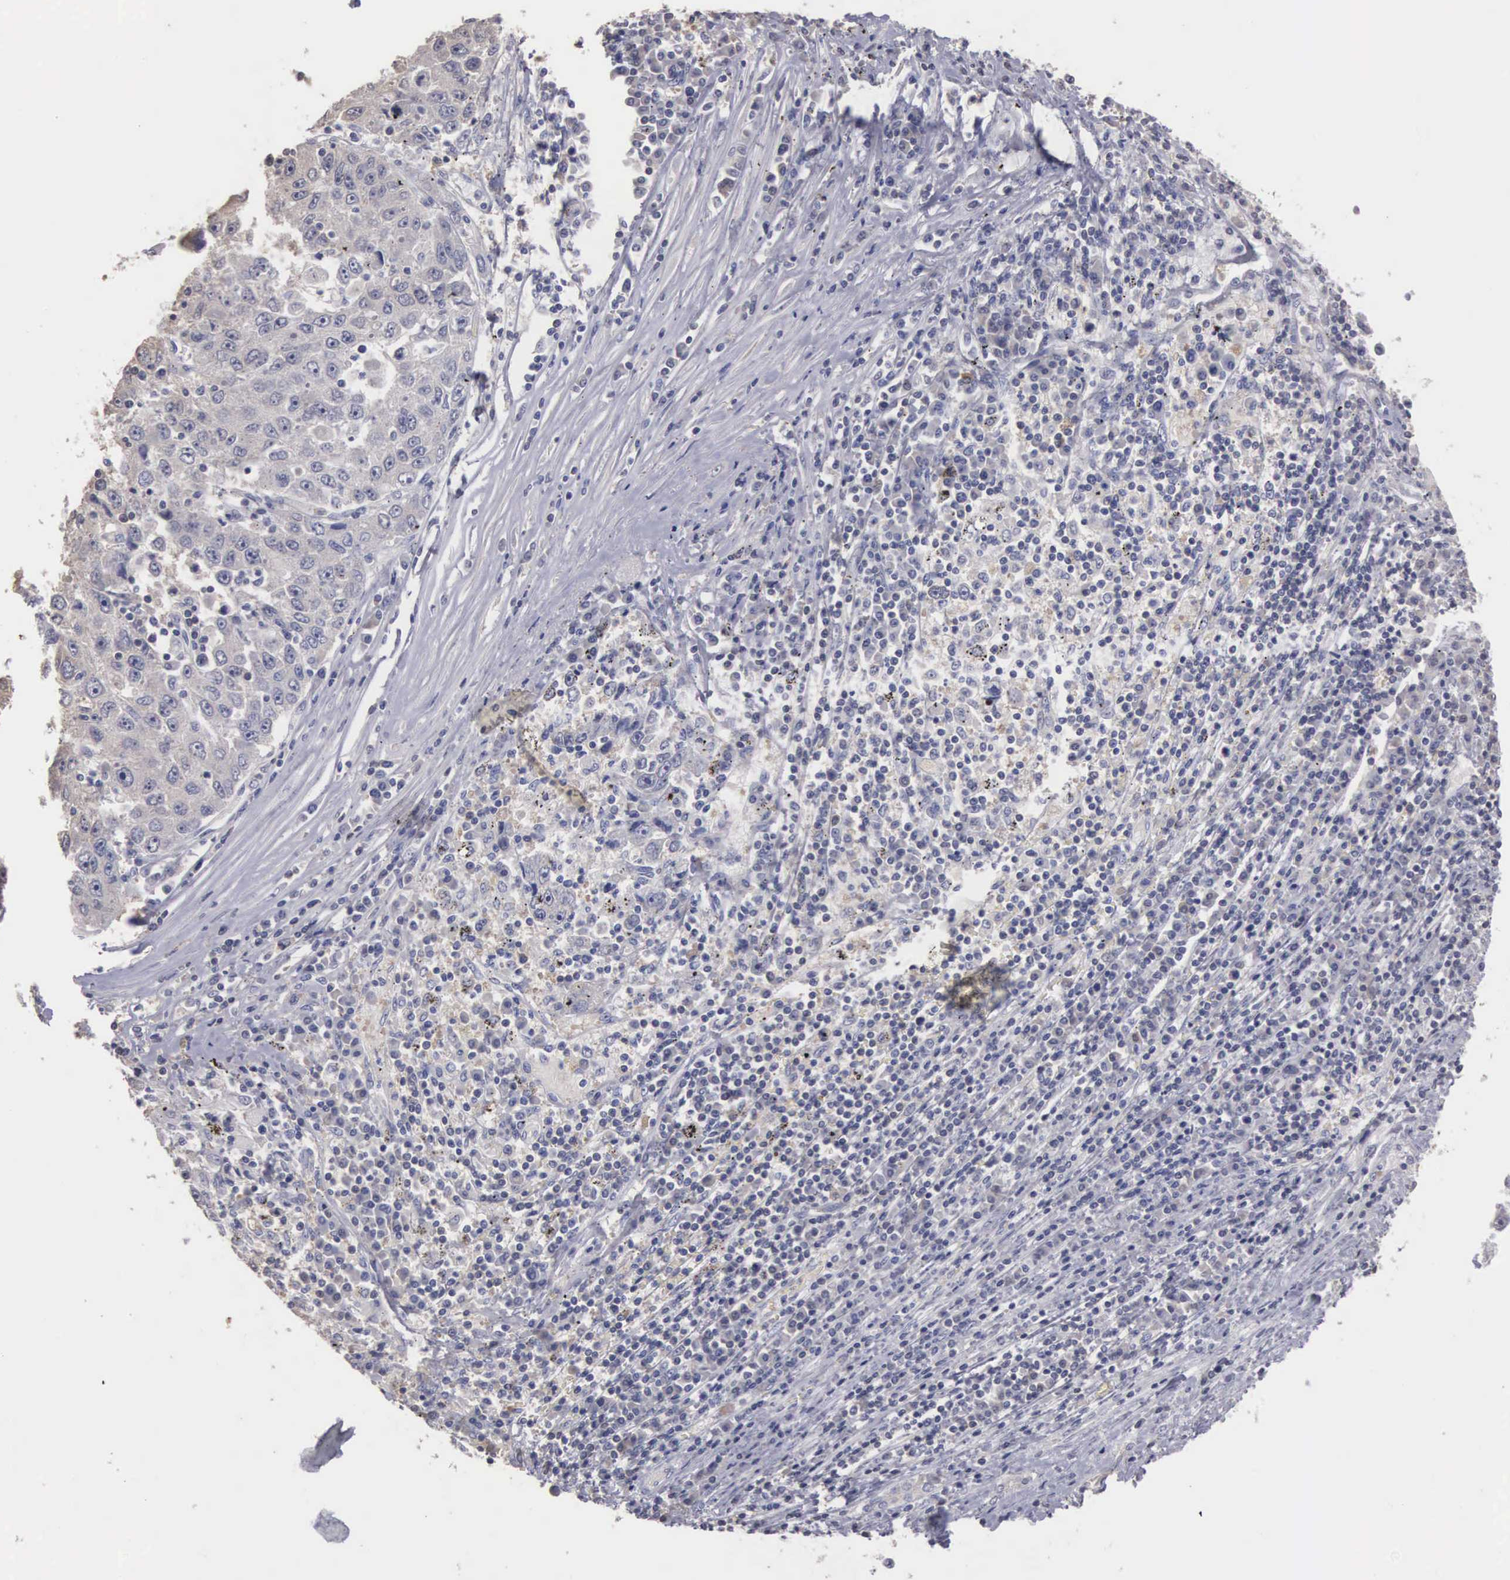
{"staining": {"intensity": "negative", "quantity": "none", "location": "none"}, "tissue": "liver cancer", "cell_type": "Tumor cells", "image_type": "cancer", "snomed": [{"axis": "morphology", "description": "Carcinoma, Hepatocellular, NOS"}, {"axis": "topography", "description": "Liver"}], "caption": "Liver hepatocellular carcinoma was stained to show a protein in brown. There is no significant staining in tumor cells.", "gene": "ENO3", "patient": {"sex": "male", "age": 49}}